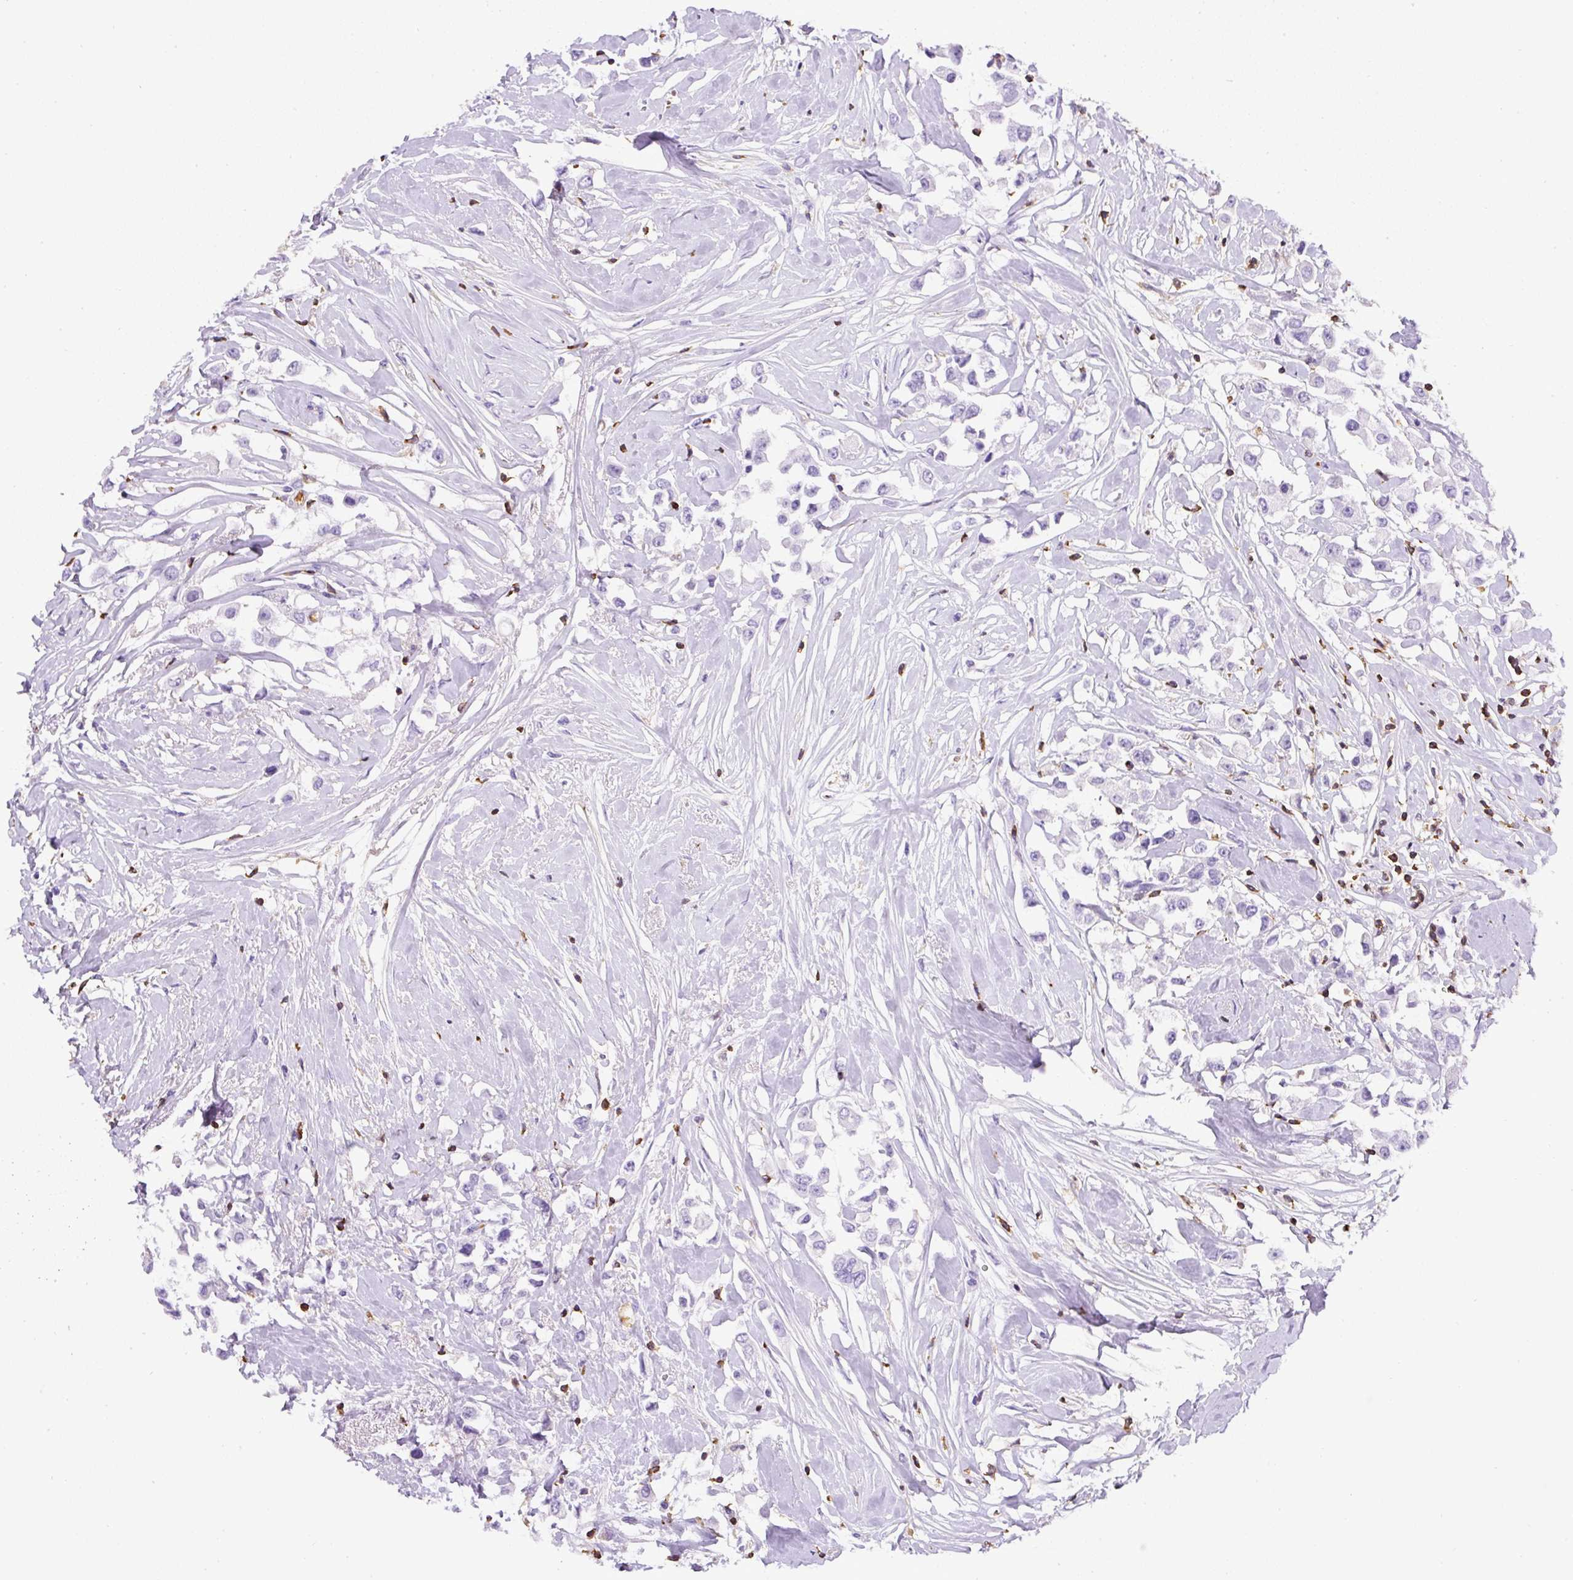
{"staining": {"intensity": "negative", "quantity": "none", "location": "none"}, "tissue": "breast cancer", "cell_type": "Tumor cells", "image_type": "cancer", "snomed": [{"axis": "morphology", "description": "Duct carcinoma"}, {"axis": "topography", "description": "Breast"}], "caption": "The immunohistochemistry micrograph has no significant positivity in tumor cells of breast invasive ductal carcinoma tissue.", "gene": "FAM228B", "patient": {"sex": "female", "age": 61}}